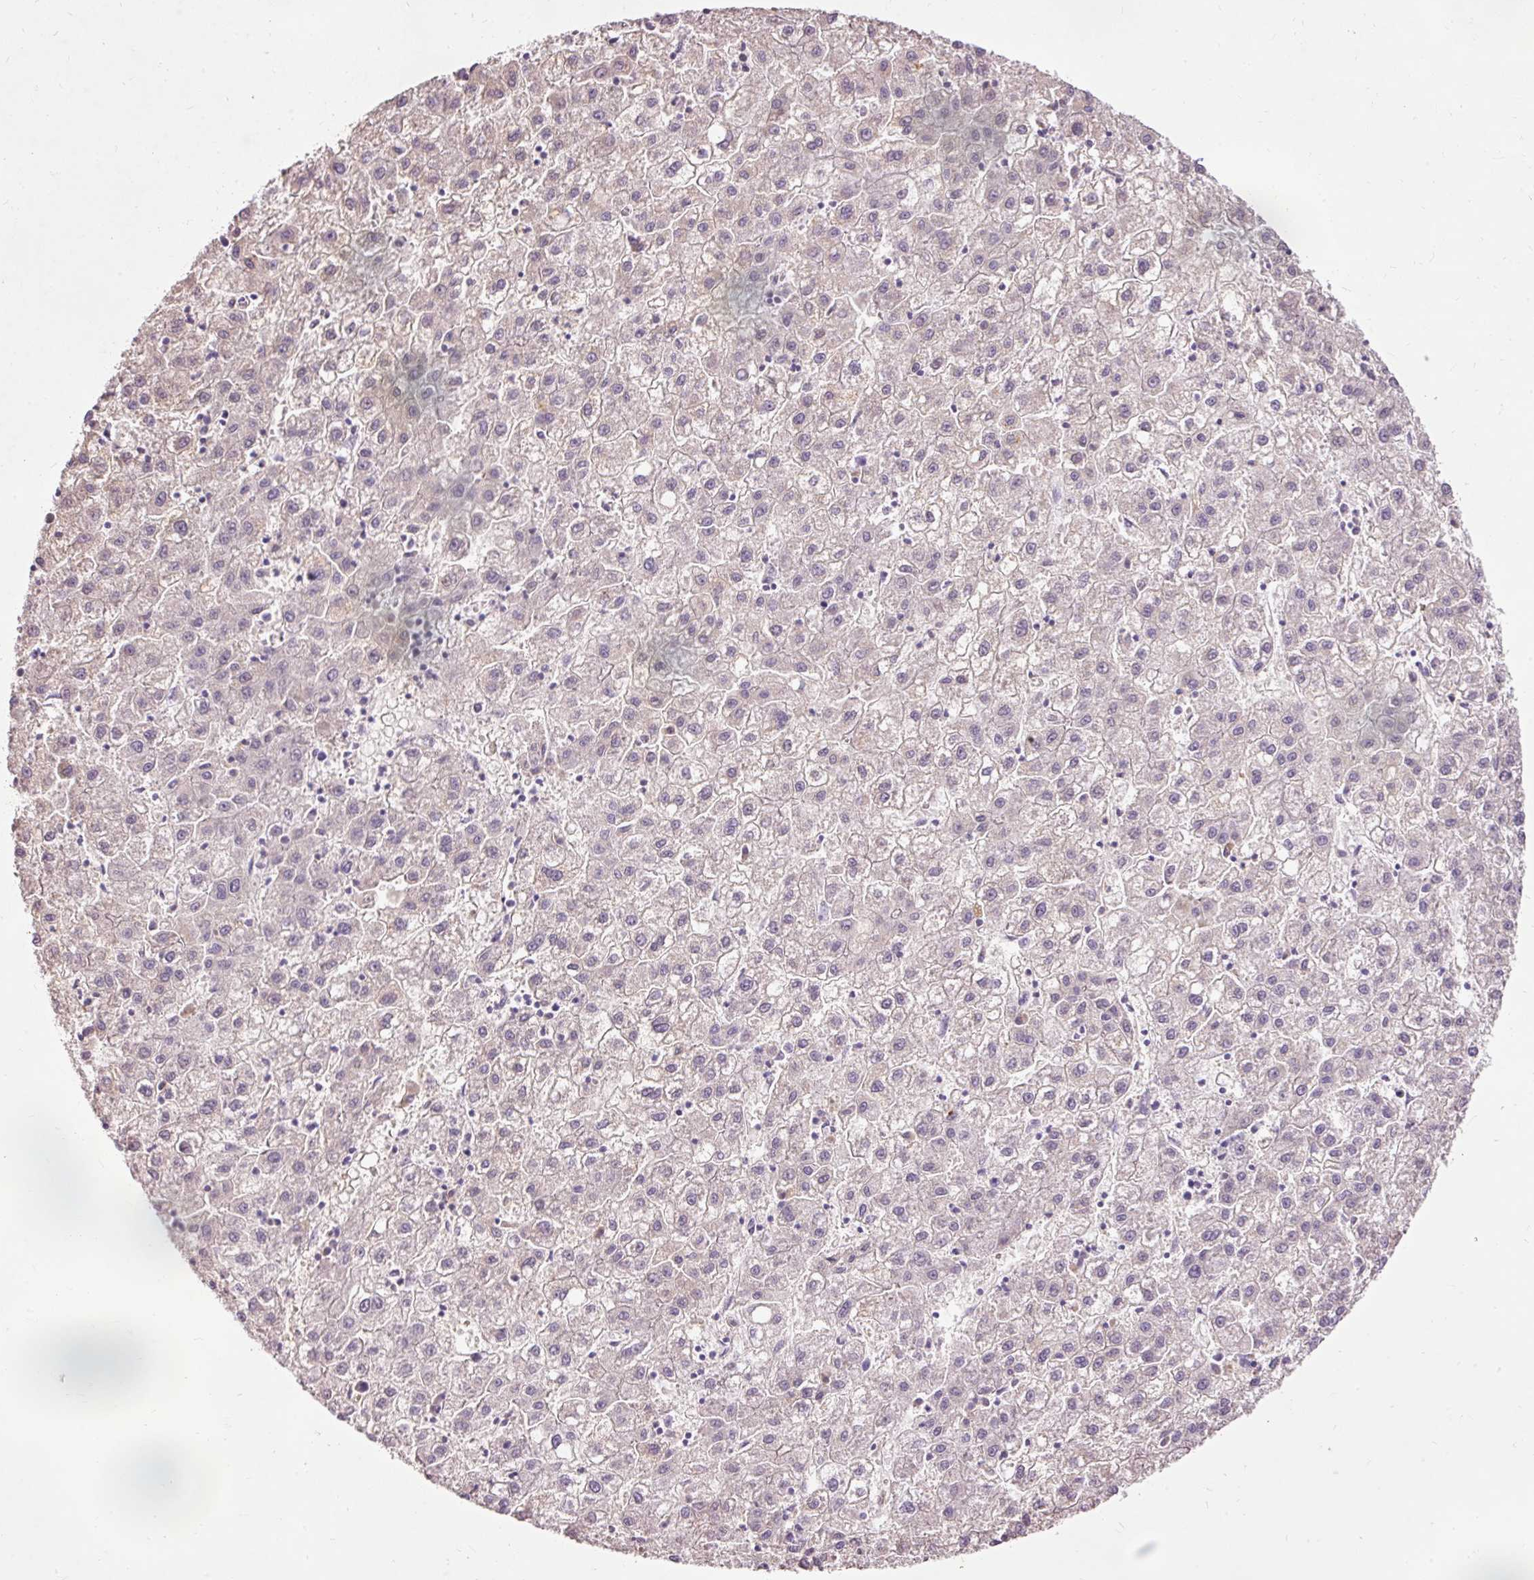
{"staining": {"intensity": "negative", "quantity": "none", "location": "none"}, "tissue": "liver cancer", "cell_type": "Tumor cells", "image_type": "cancer", "snomed": [{"axis": "morphology", "description": "Carcinoma, Hepatocellular, NOS"}, {"axis": "topography", "description": "Liver"}], "caption": "Immunohistochemistry histopathology image of liver hepatocellular carcinoma stained for a protein (brown), which demonstrates no staining in tumor cells.", "gene": "PRDX5", "patient": {"sex": "male", "age": 72}}